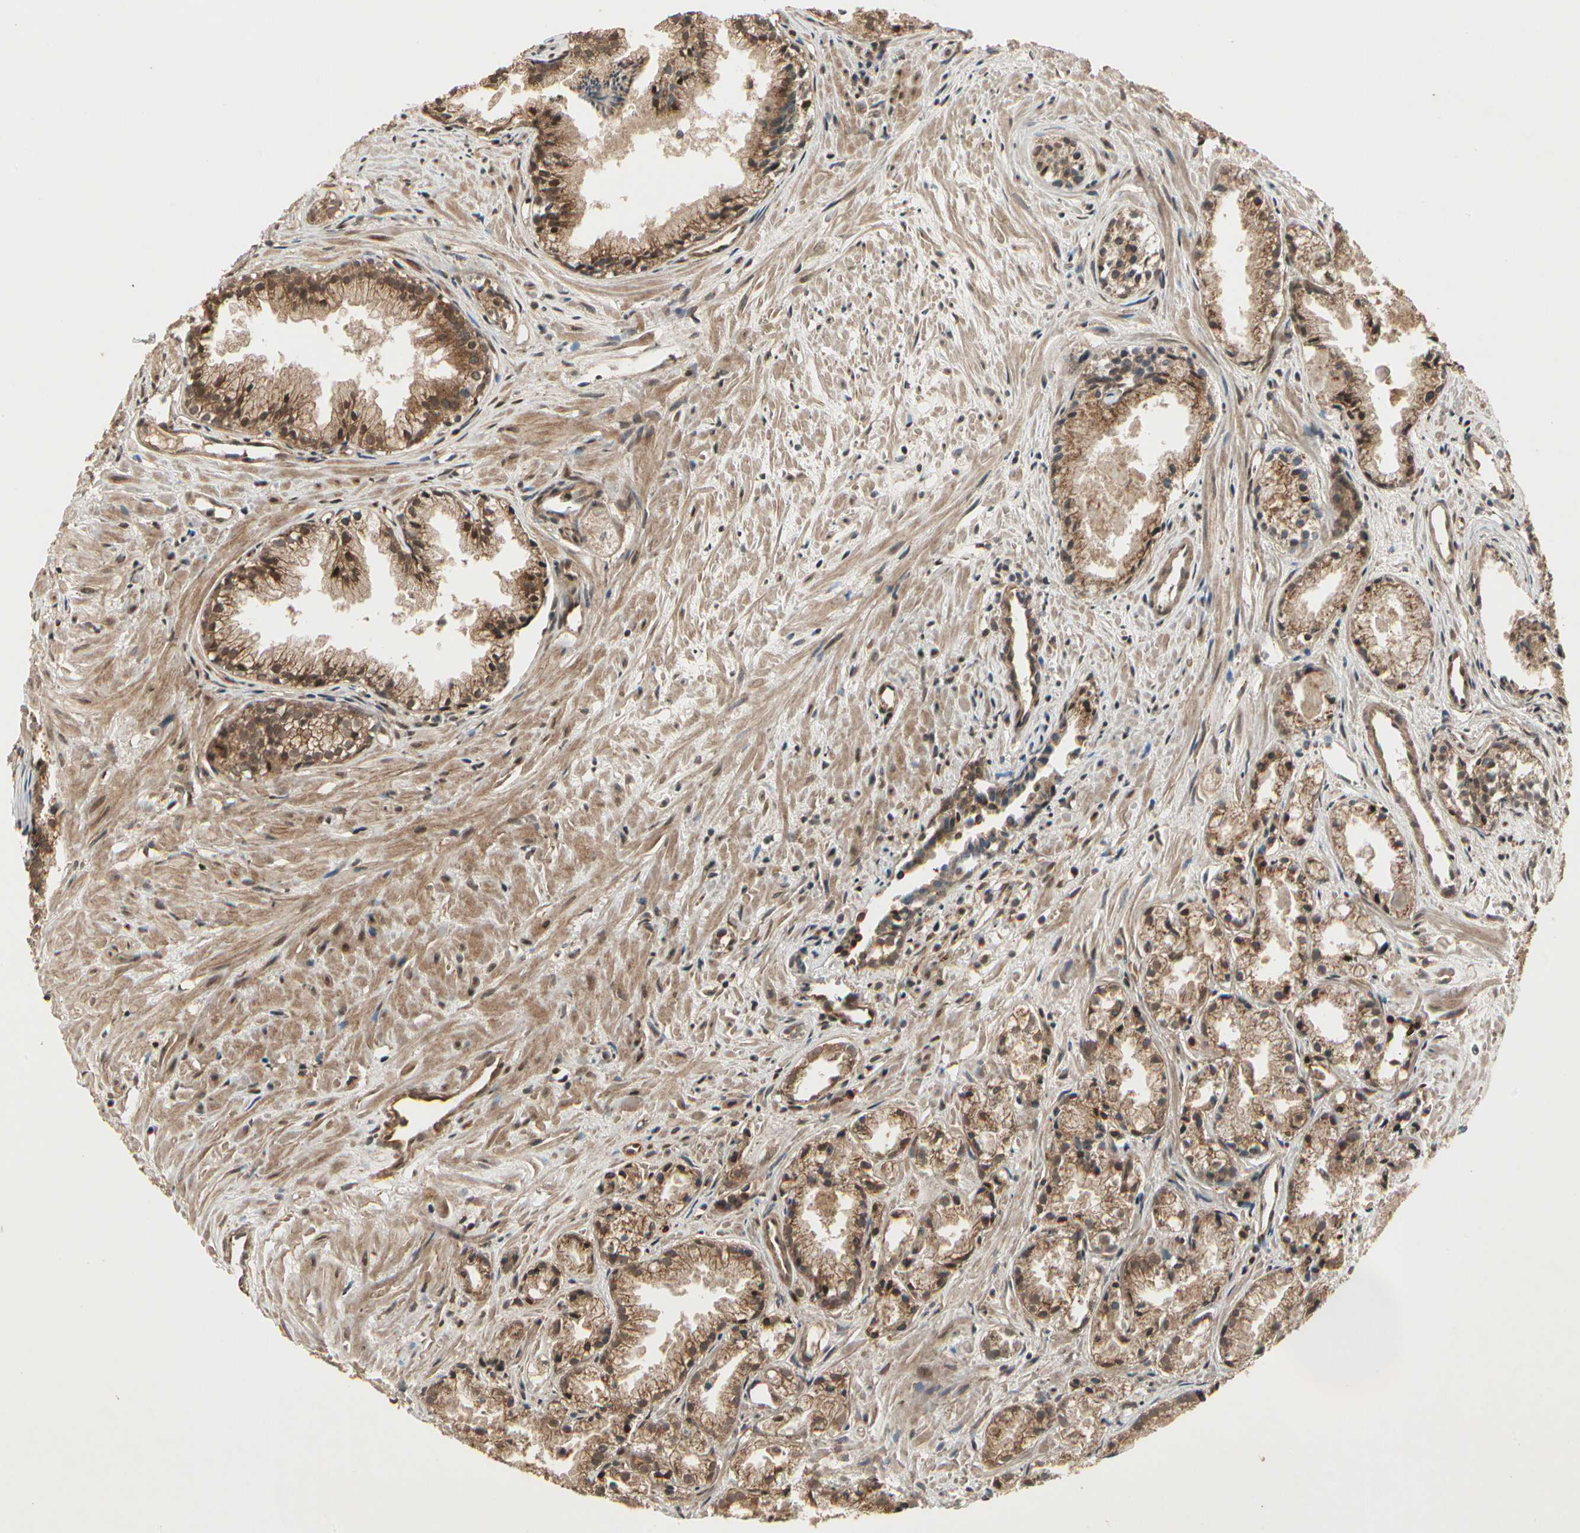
{"staining": {"intensity": "moderate", "quantity": ">75%", "location": "cytoplasmic/membranous"}, "tissue": "prostate cancer", "cell_type": "Tumor cells", "image_type": "cancer", "snomed": [{"axis": "morphology", "description": "Adenocarcinoma, Low grade"}, {"axis": "topography", "description": "Prostate"}], "caption": "This image displays immunohistochemistry staining of human prostate cancer (adenocarcinoma (low-grade)), with medium moderate cytoplasmic/membranous positivity in about >75% of tumor cells.", "gene": "GLUL", "patient": {"sex": "male", "age": 72}}